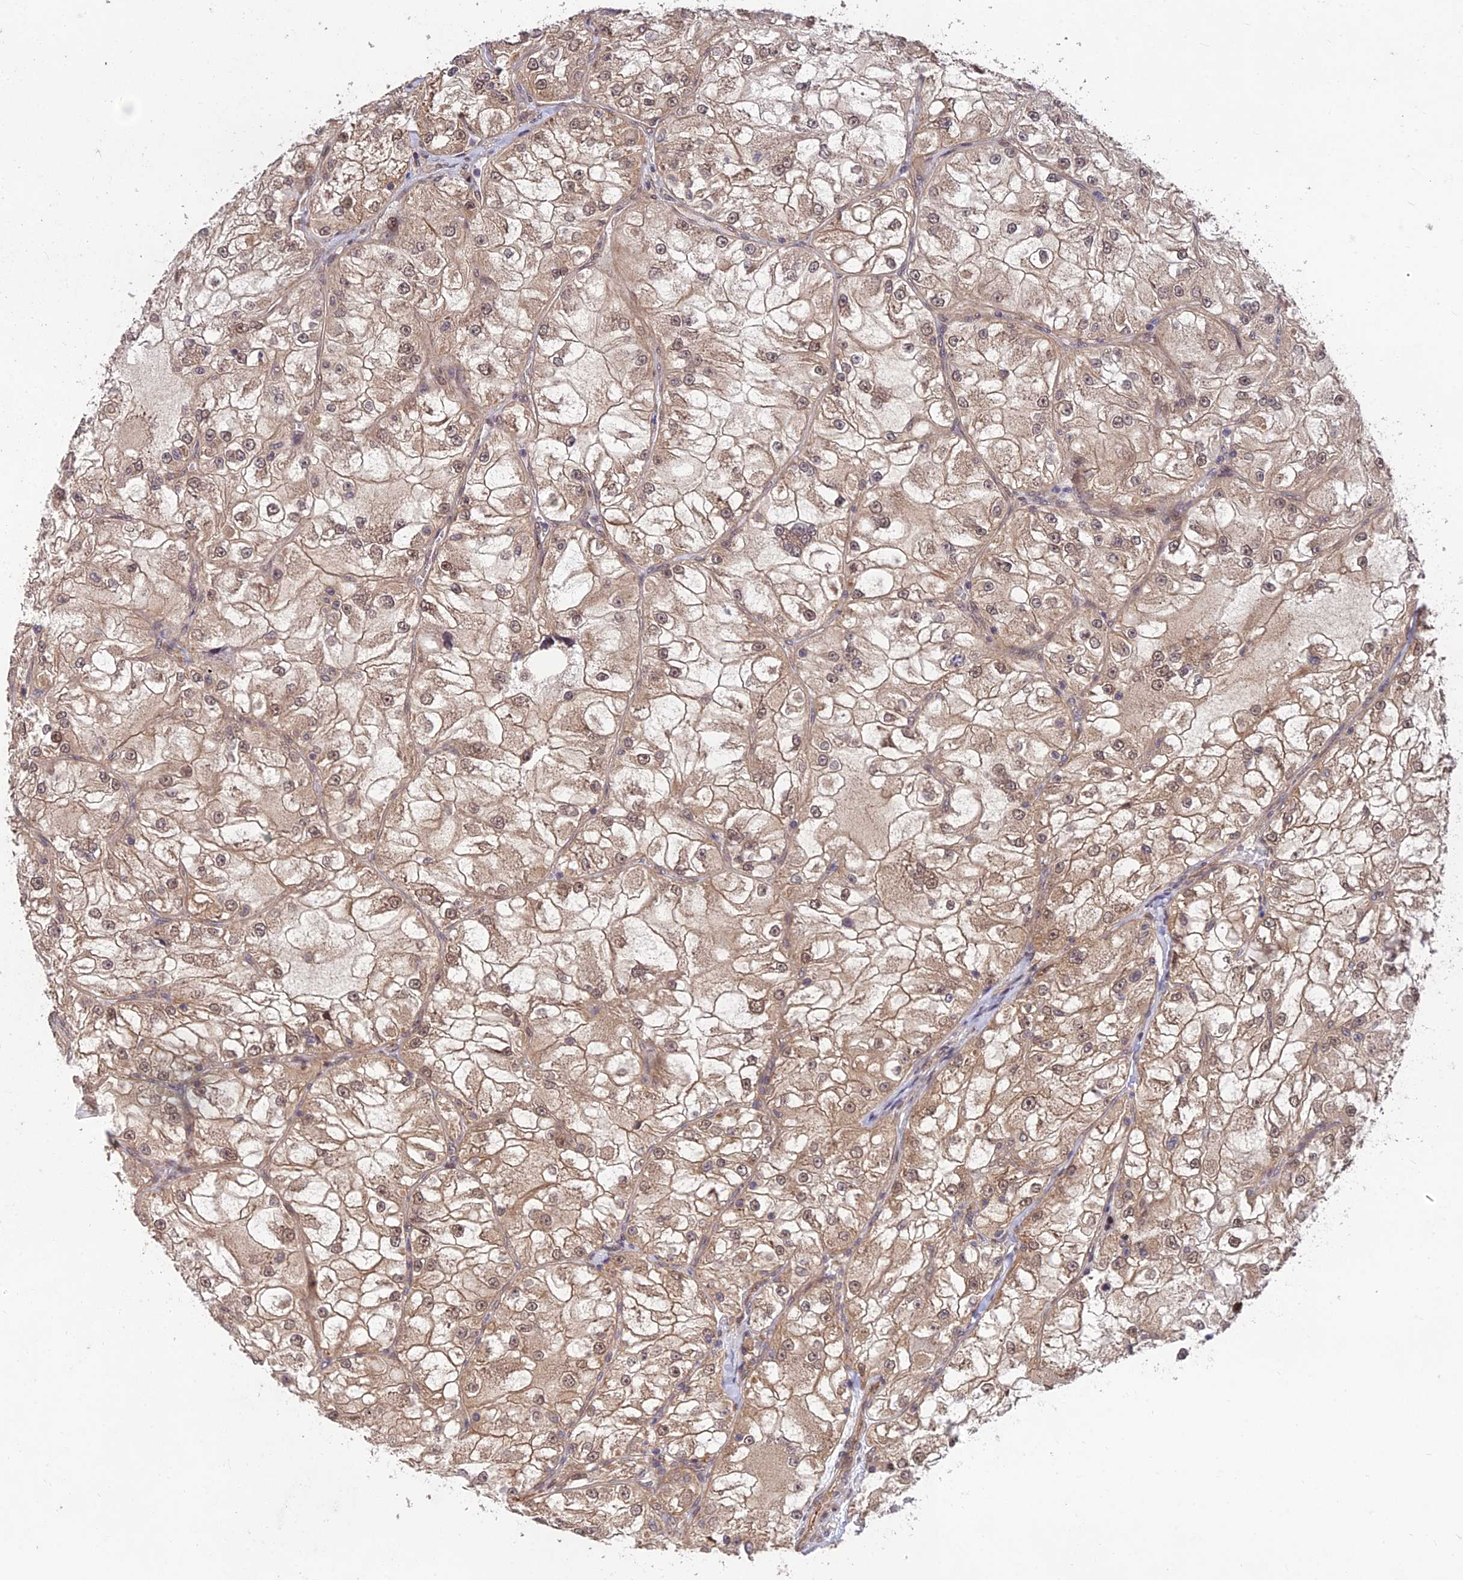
{"staining": {"intensity": "weak", "quantity": ">75%", "location": "cytoplasmic/membranous,nuclear"}, "tissue": "renal cancer", "cell_type": "Tumor cells", "image_type": "cancer", "snomed": [{"axis": "morphology", "description": "Adenocarcinoma, NOS"}, {"axis": "topography", "description": "Kidney"}], "caption": "The image reveals staining of renal cancer (adenocarcinoma), revealing weak cytoplasmic/membranous and nuclear protein expression (brown color) within tumor cells. (DAB = brown stain, brightfield microscopy at high magnification).", "gene": "MKKS", "patient": {"sex": "female", "age": 72}}